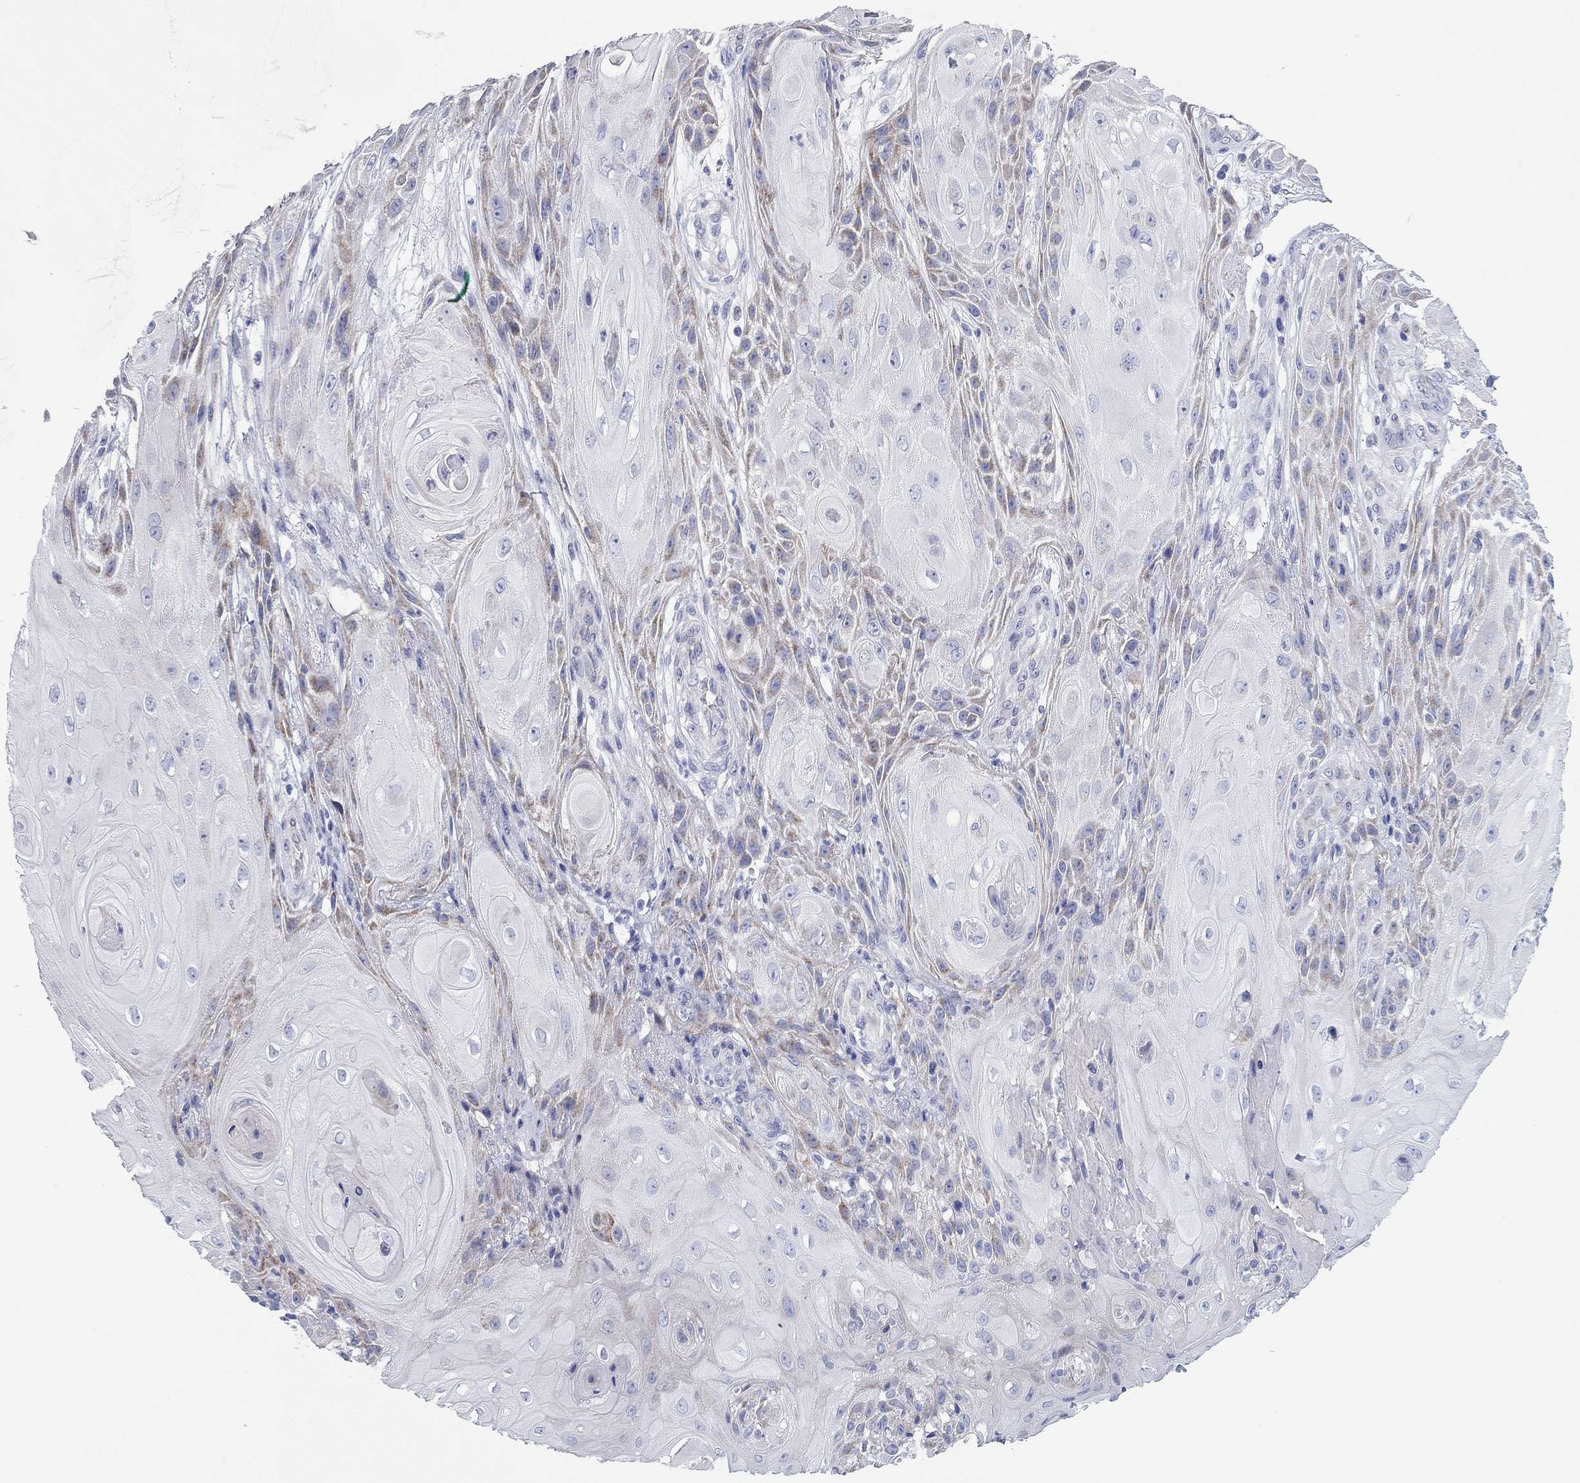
{"staining": {"intensity": "weak", "quantity": "25%-75%", "location": "cytoplasmic/membranous"}, "tissue": "skin cancer", "cell_type": "Tumor cells", "image_type": "cancer", "snomed": [{"axis": "morphology", "description": "Squamous cell carcinoma, NOS"}, {"axis": "topography", "description": "Skin"}], "caption": "Weak cytoplasmic/membranous positivity is present in about 25%-75% of tumor cells in skin cancer.", "gene": "CHI3L2", "patient": {"sex": "male", "age": 62}}